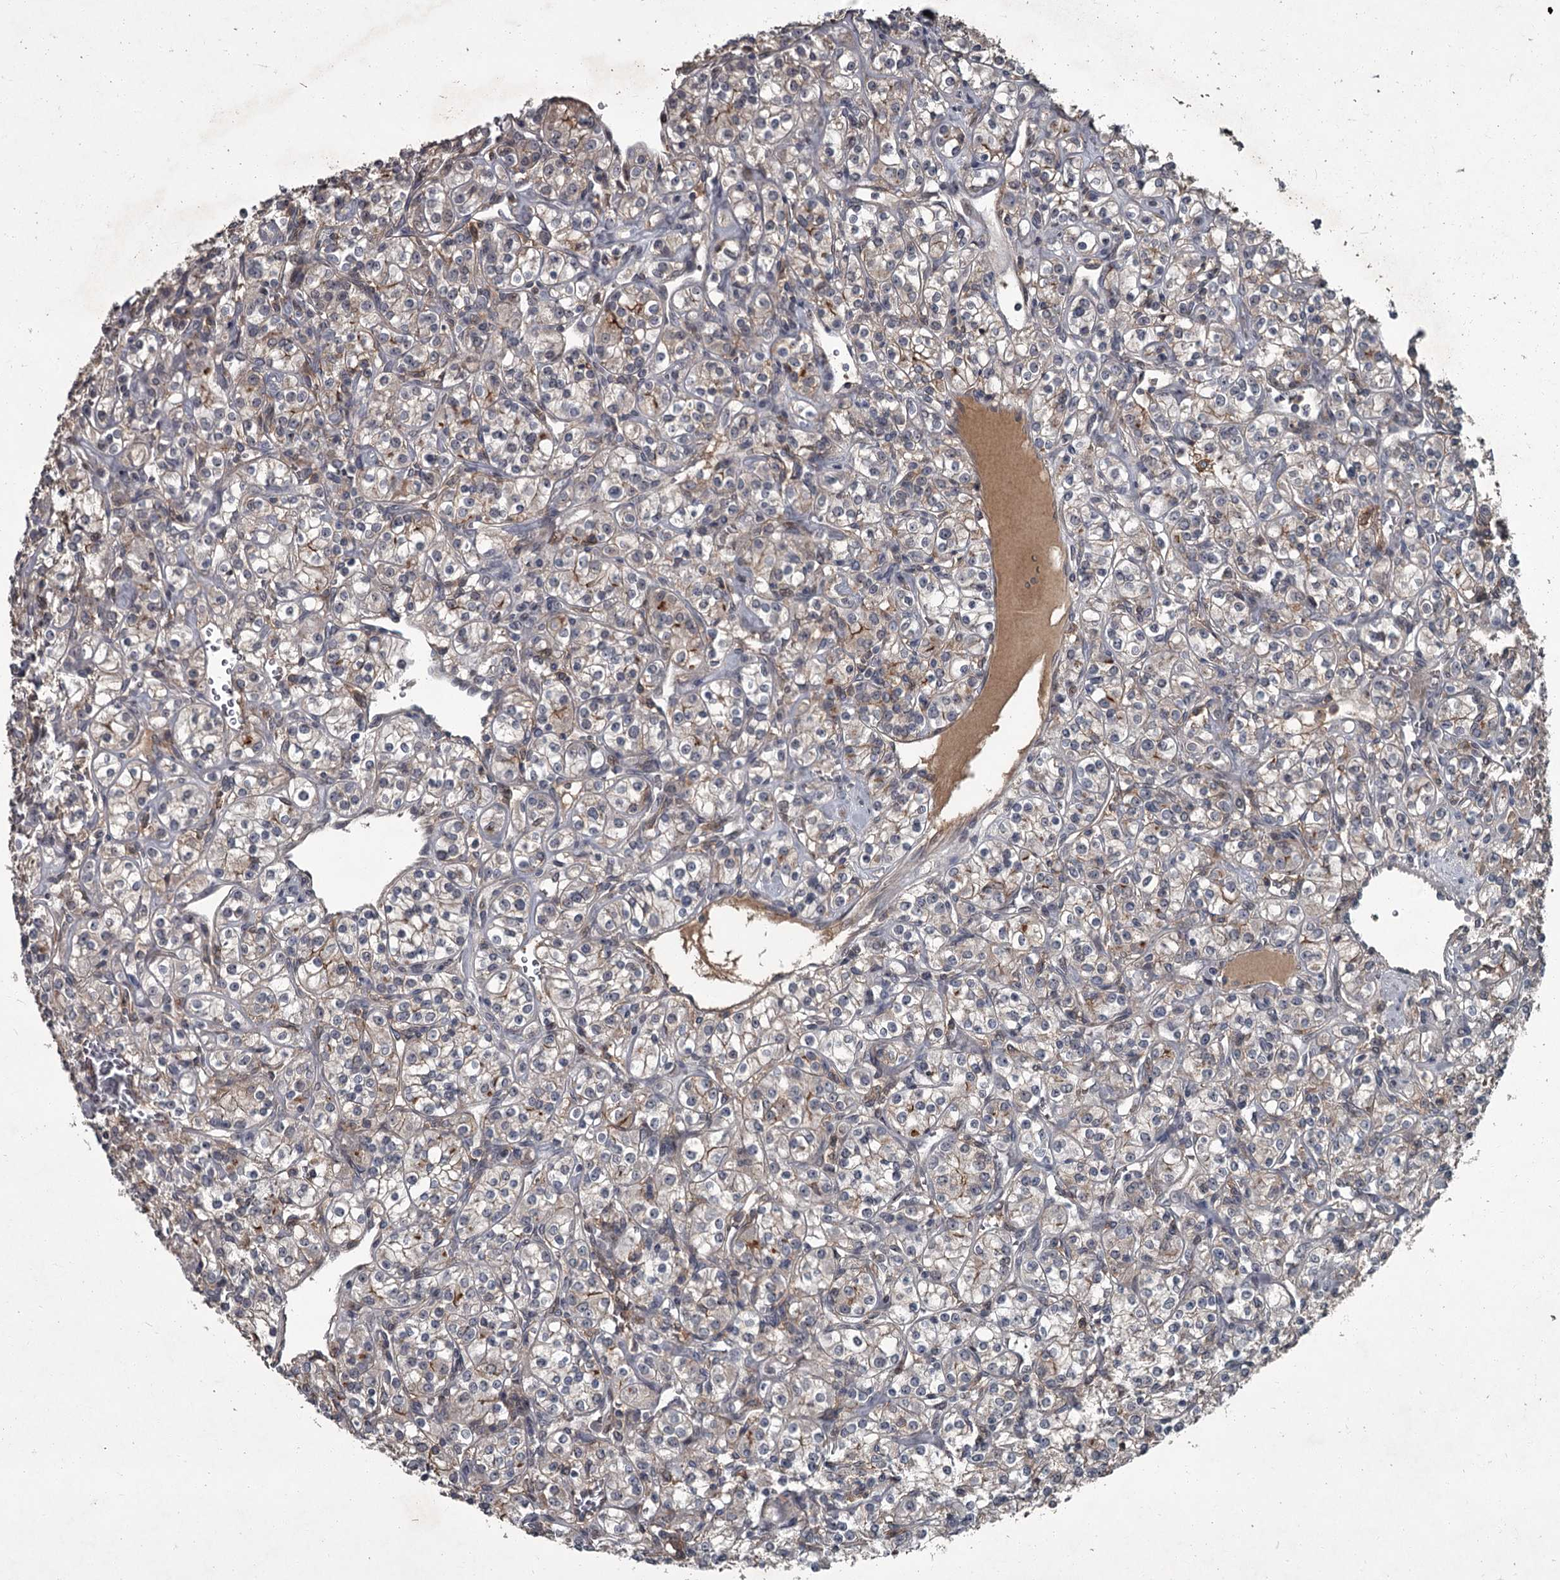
{"staining": {"intensity": "weak", "quantity": ">75%", "location": "cytoplasmic/membranous"}, "tissue": "renal cancer", "cell_type": "Tumor cells", "image_type": "cancer", "snomed": [{"axis": "morphology", "description": "Adenocarcinoma, NOS"}, {"axis": "topography", "description": "Kidney"}], "caption": "Protein staining exhibits weak cytoplasmic/membranous expression in about >75% of tumor cells in renal cancer (adenocarcinoma).", "gene": "FLVCR2", "patient": {"sex": "male", "age": 77}}